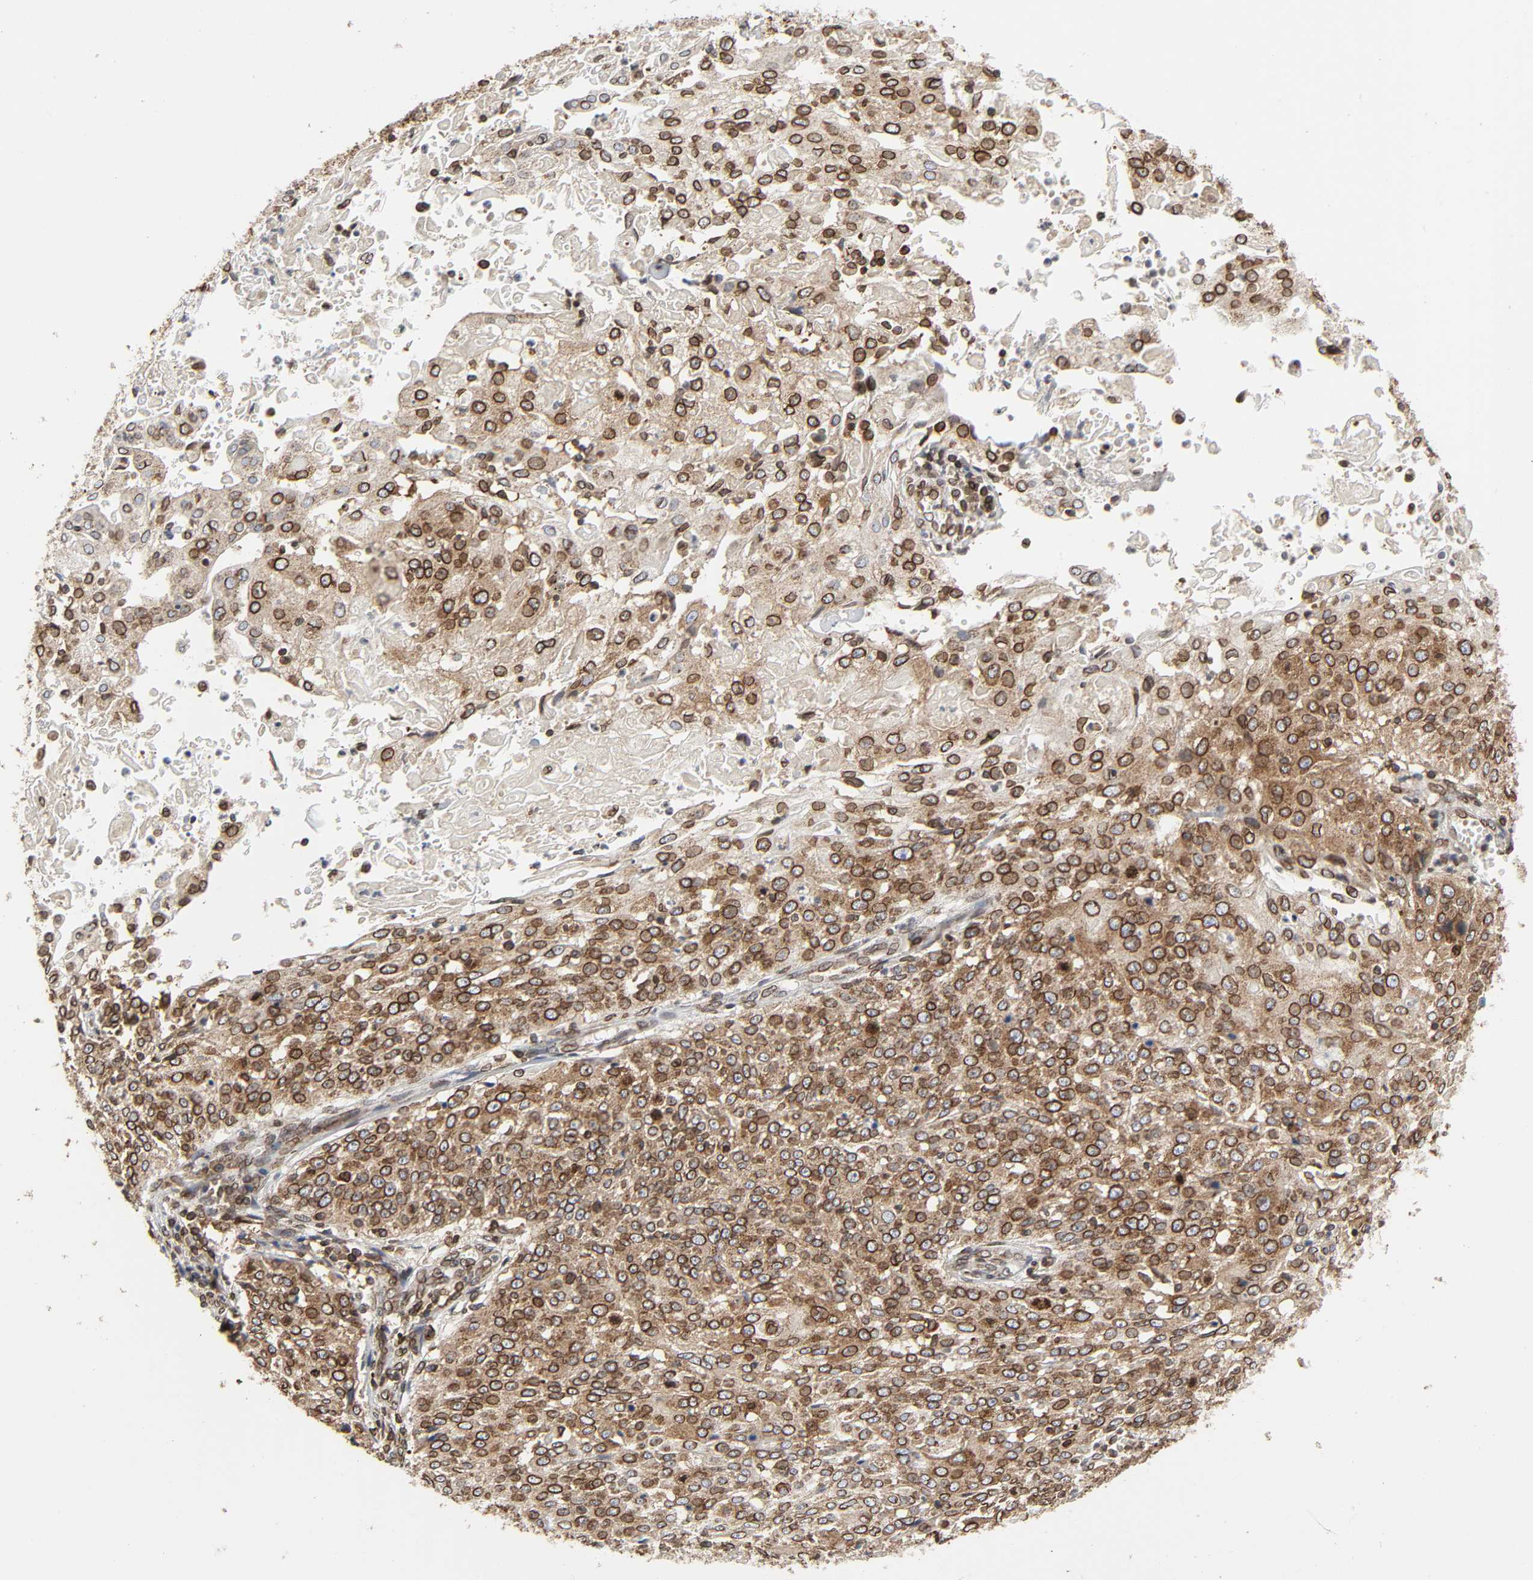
{"staining": {"intensity": "strong", "quantity": ">75%", "location": "cytoplasmic/membranous,nuclear"}, "tissue": "cervical cancer", "cell_type": "Tumor cells", "image_type": "cancer", "snomed": [{"axis": "morphology", "description": "Squamous cell carcinoma, NOS"}, {"axis": "topography", "description": "Cervix"}], "caption": "Strong cytoplasmic/membranous and nuclear expression for a protein is present in about >75% of tumor cells of cervical cancer using IHC.", "gene": "RANGAP1", "patient": {"sex": "female", "age": 39}}